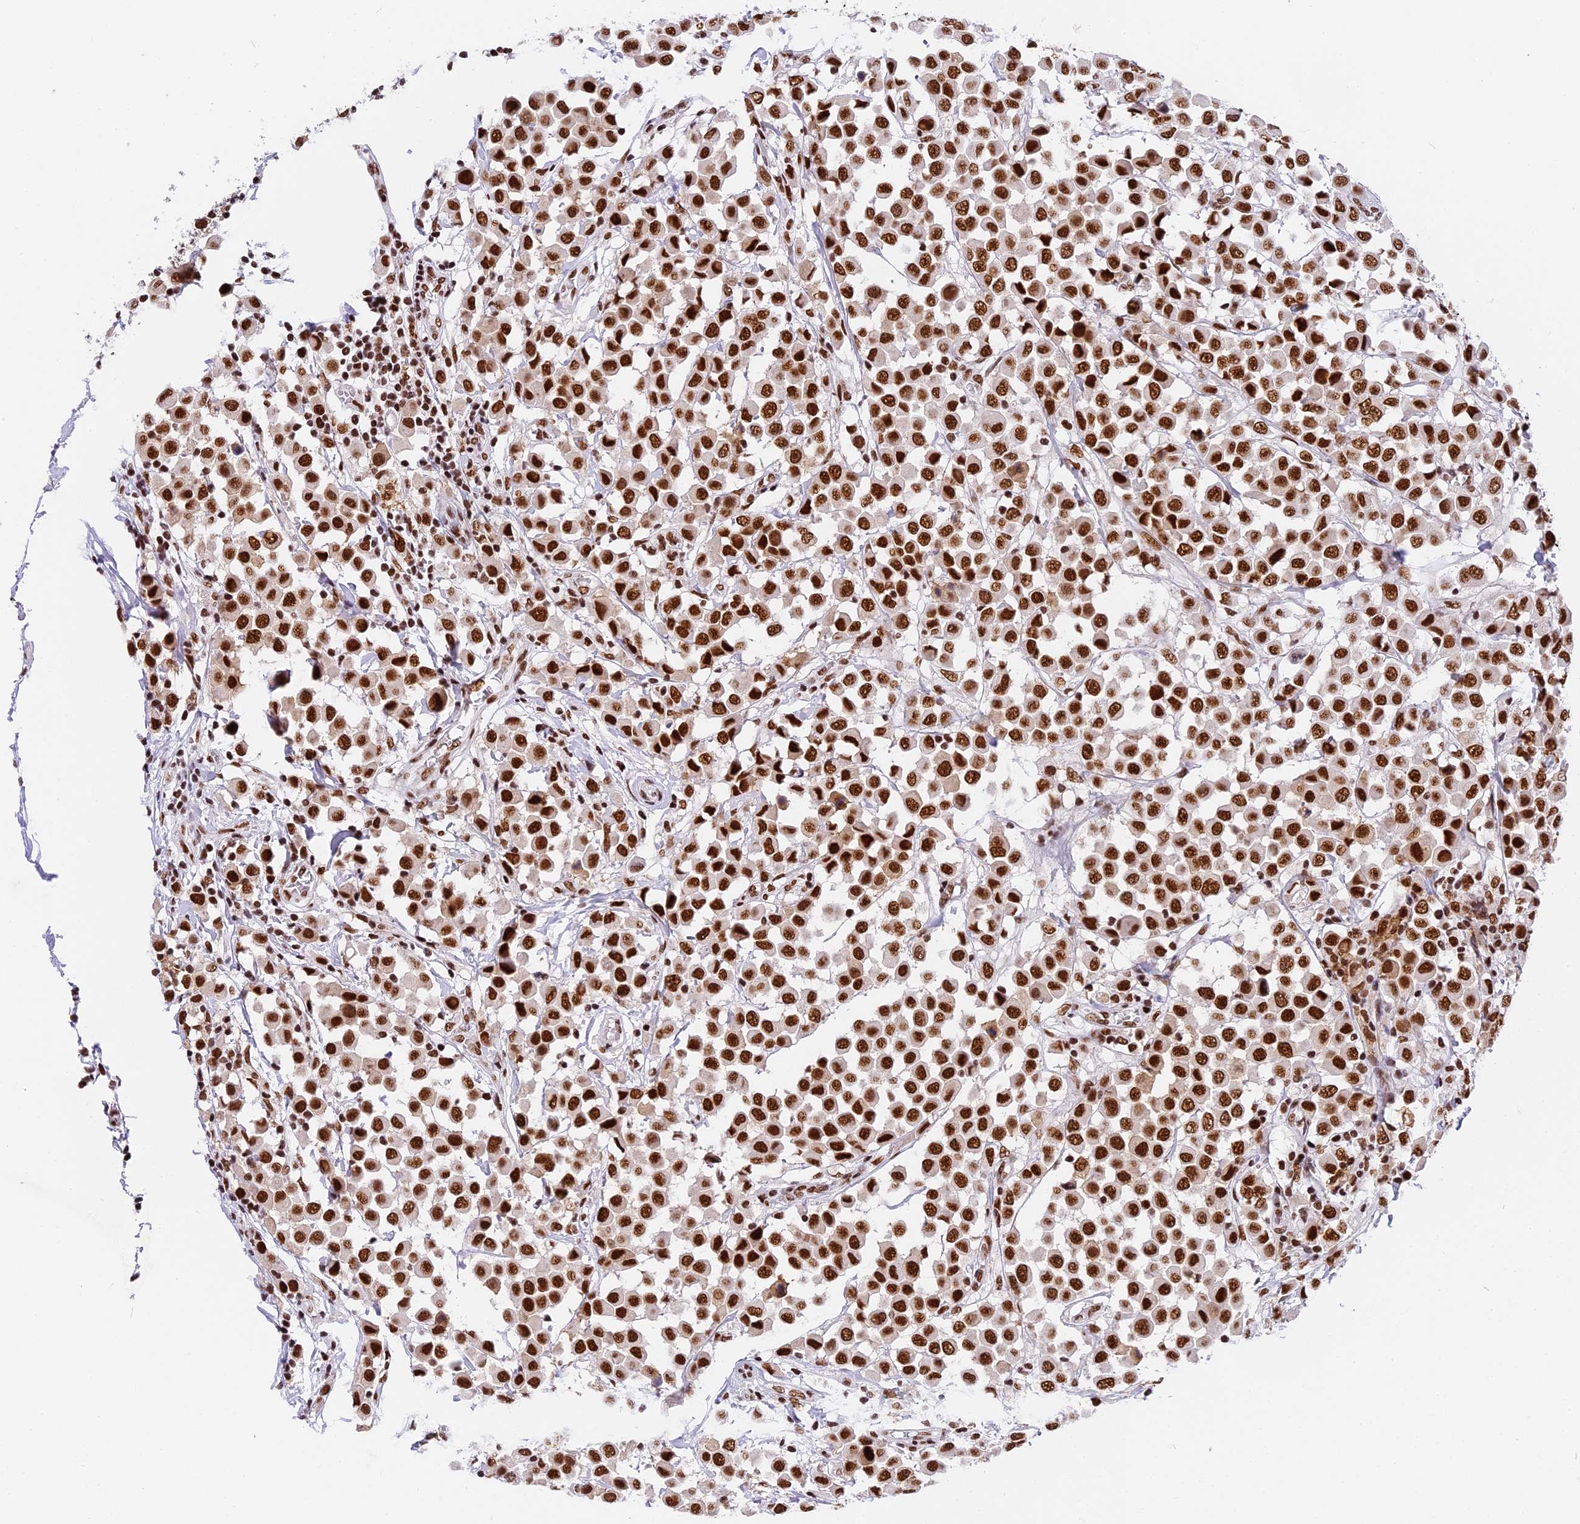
{"staining": {"intensity": "strong", "quantity": ">75%", "location": "nuclear"}, "tissue": "breast cancer", "cell_type": "Tumor cells", "image_type": "cancer", "snomed": [{"axis": "morphology", "description": "Duct carcinoma"}, {"axis": "topography", "description": "Breast"}], "caption": "This is a histology image of IHC staining of breast intraductal carcinoma, which shows strong positivity in the nuclear of tumor cells.", "gene": "SBNO1", "patient": {"sex": "female", "age": 61}}